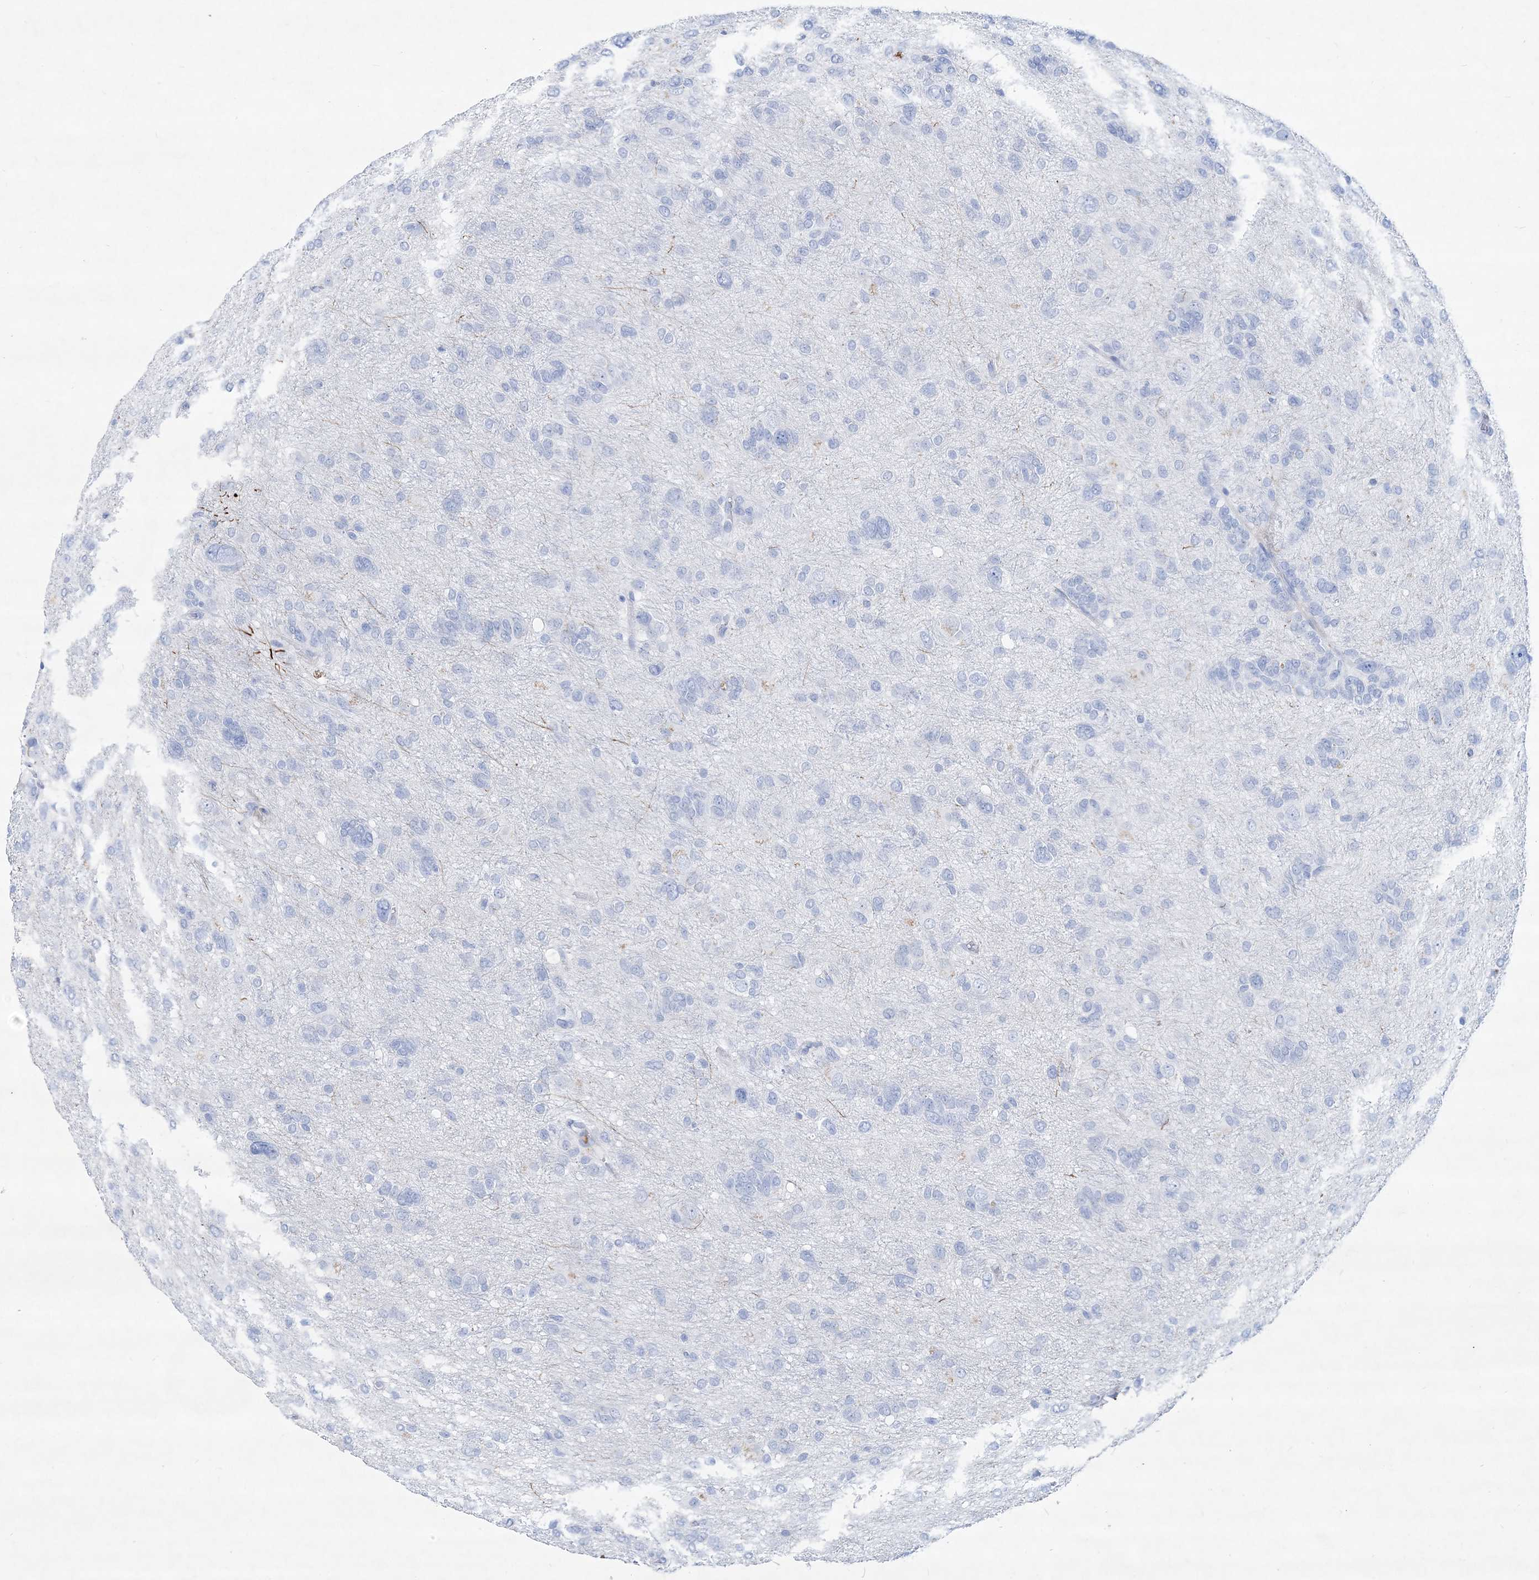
{"staining": {"intensity": "negative", "quantity": "none", "location": "none"}, "tissue": "glioma", "cell_type": "Tumor cells", "image_type": "cancer", "snomed": [{"axis": "morphology", "description": "Glioma, malignant, High grade"}, {"axis": "topography", "description": "Brain"}], "caption": "Tumor cells are negative for protein expression in human glioma. Brightfield microscopy of immunohistochemistry (IHC) stained with DAB (3,3'-diaminobenzidine) (brown) and hematoxylin (blue), captured at high magnification.", "gene": "SPINK7", "patient": {"sex": "female", "age": 59}}